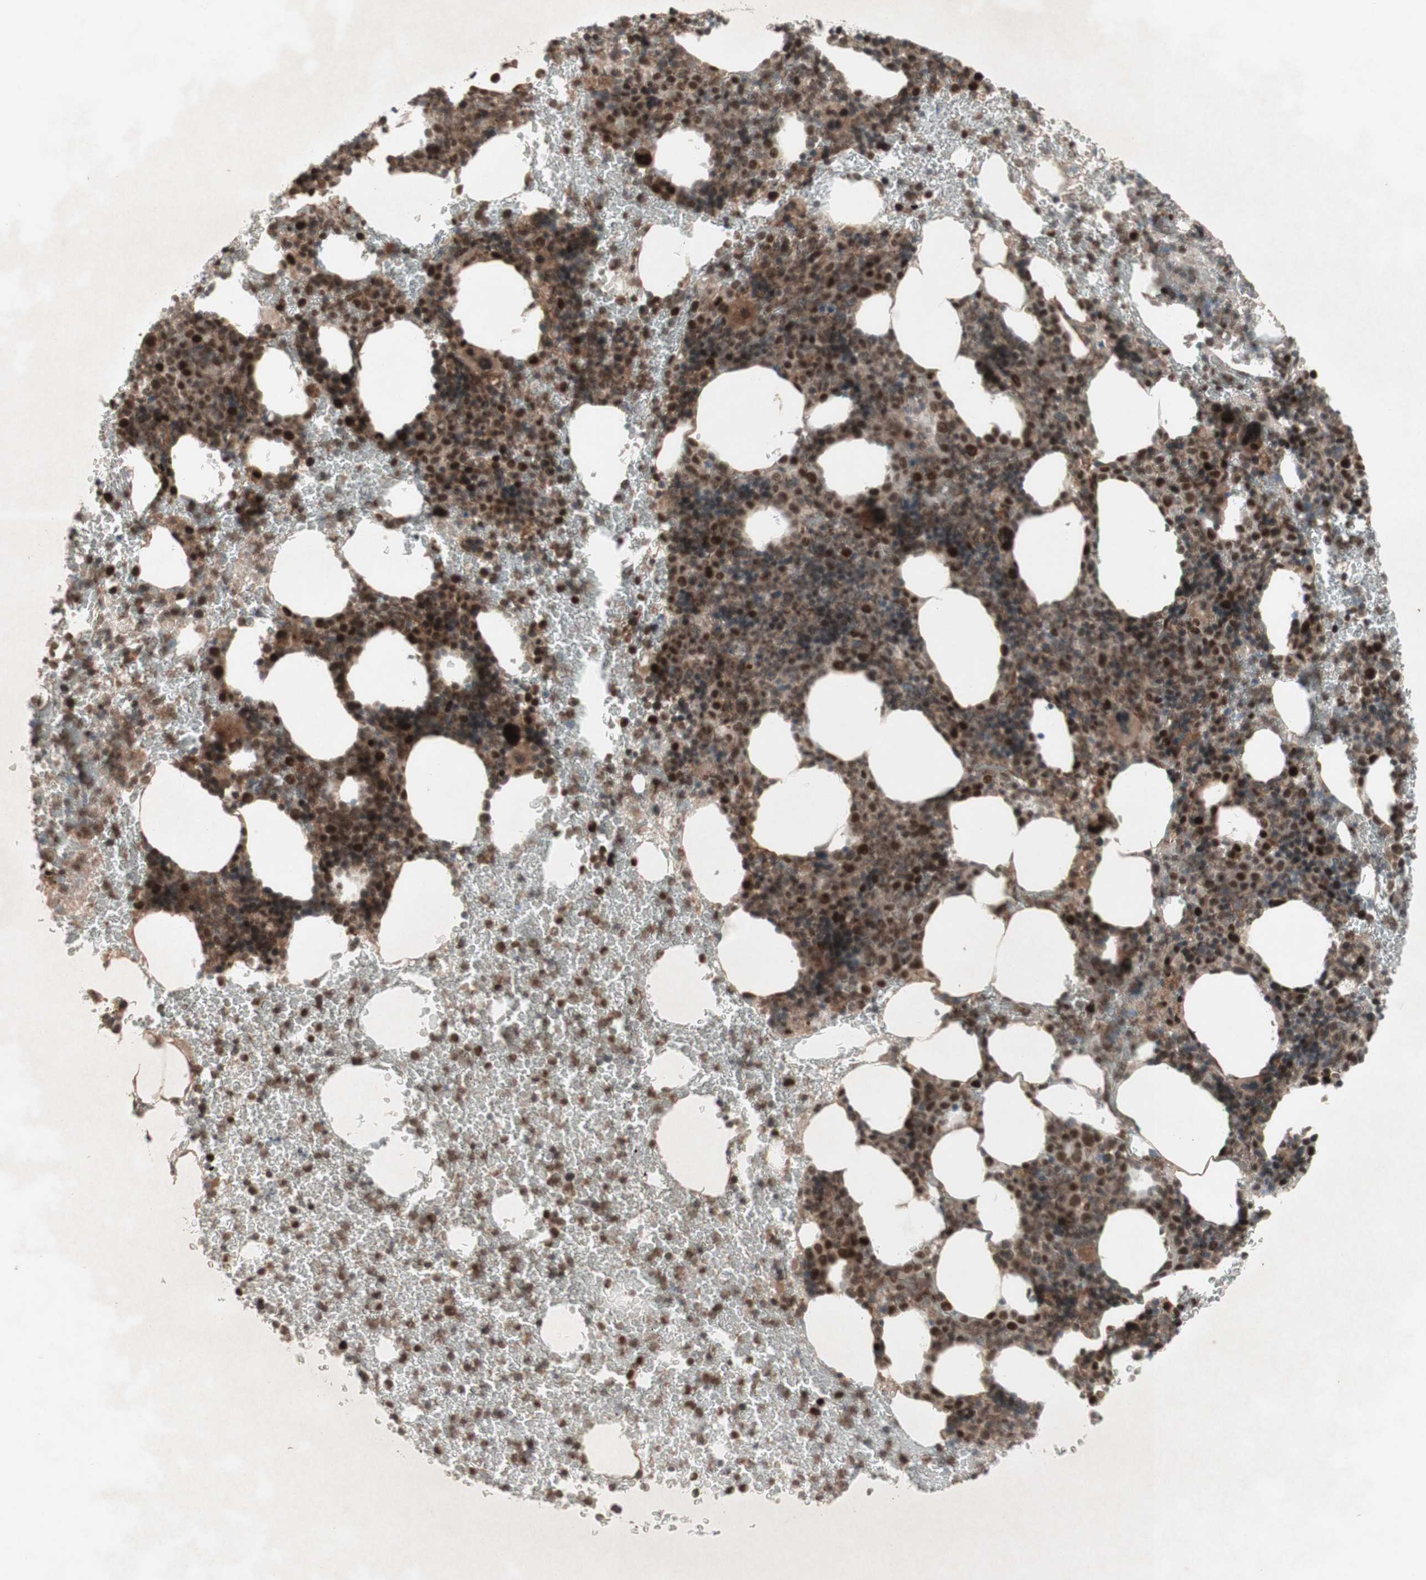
{"staining": {"intensity": "strong", "quantity": "25%-75%", "location": "cytoplasmic/membranous,nuclear"}, "tissue": "bone marrow", "cell_type": "Hematopoietic cells", "image_type": "normal", "snomed": [{"axis": "morphology", "description": "Normal tissue, NOS"}, {"axis": "morphology", "description": "Inflammation, NOS"}, {"axis": "topography", "description": "Bone marrow"}], "caption": "Immunohistochemistry photomicrograph of normal bone marrow: bone marrow stained using immunohistochemistry (IHC) reveals high levels of strong protein expression localized specifically in the cytoplasmic/membranous,nuclear of hematopoietic cells, appearing as a cytoplasmic/membranous,nuclear brown color.", "gene": "MSH6", "patient": {"sex": "male", "age": 72}}